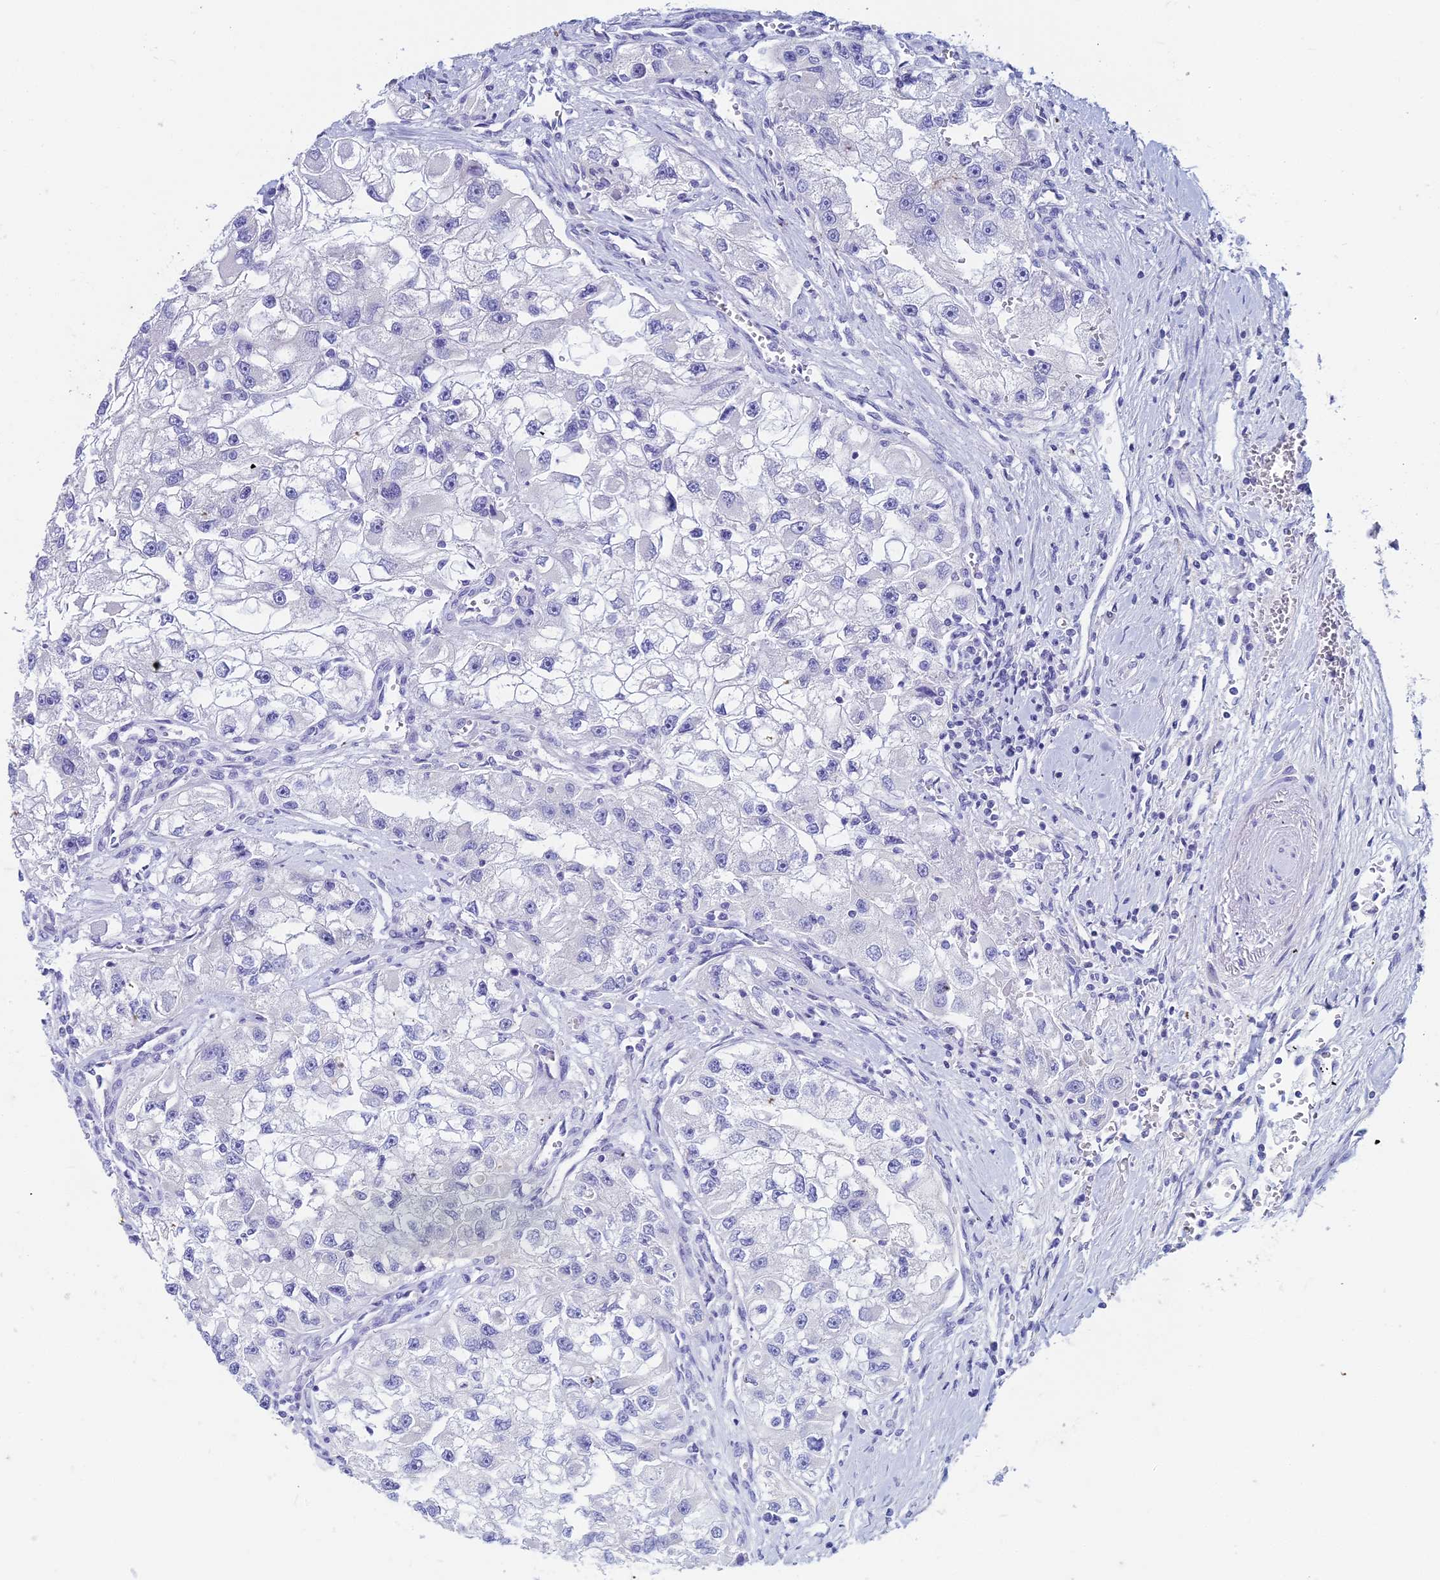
{"staining": {"intensity": "negative", "quantity": "none", "location": "none"}, "tissue": "renal cancer", "cell_type": "Tumor cells", "image_type": "cancer", "snomed": [{"axis": "morphology", "description": "Adenocarcinoma, NOS"}, {"axis": "topography", "description": "Kidney"}], "caption": "IHC micrograph of neoplastic tissue: human renal cancer stained with DAB demonstrates no significant protein staining in tumor cells.", "gene": "EEF2KMT", "patient": {"sex": "male", "age": 63}}